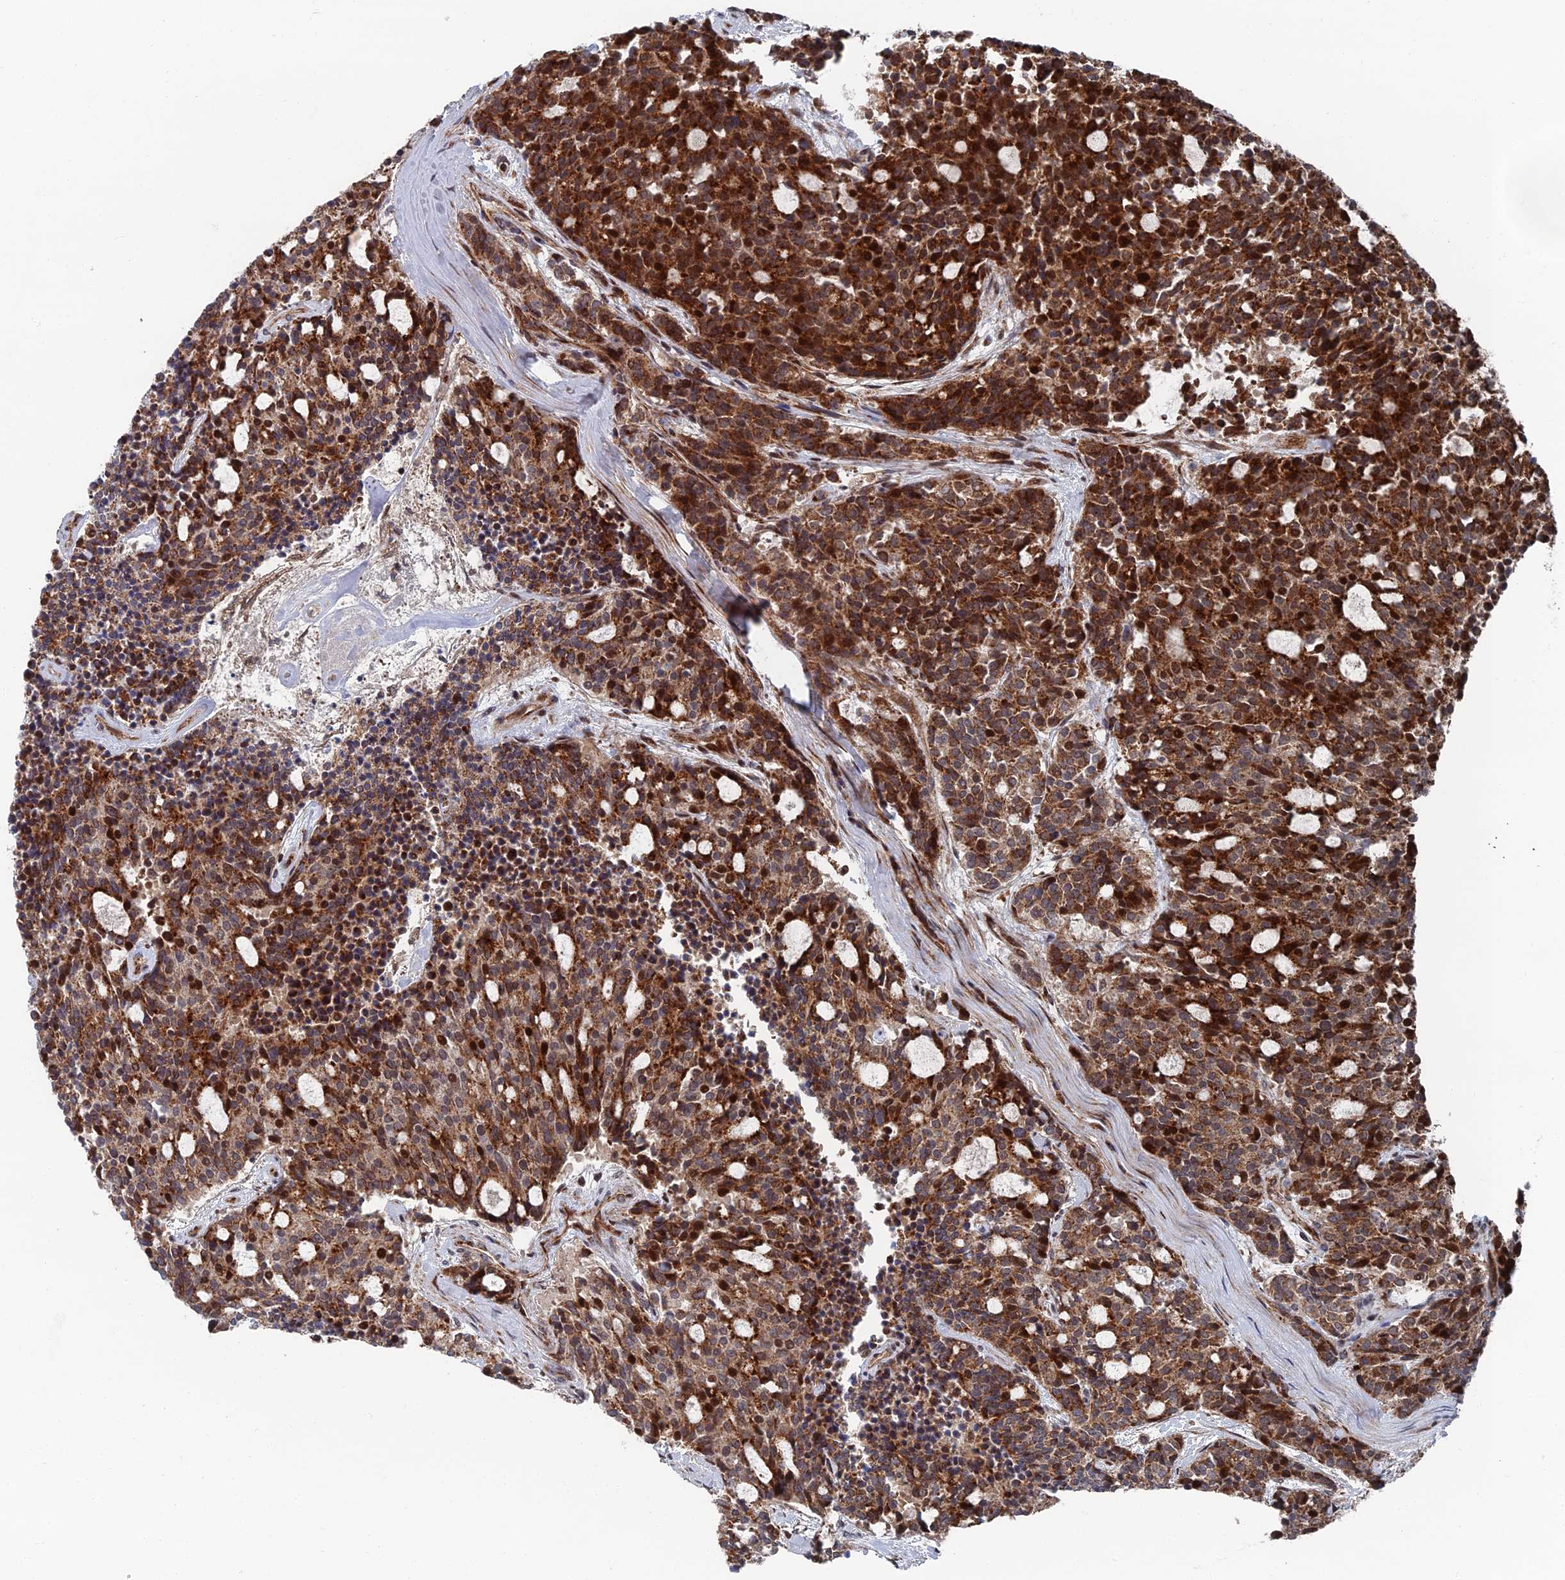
{"staining": {"intensity": "strong", "quantity": ">75%", "location": "cytoplasmic/membranous,nuclear"}, "tissue": "carcinoid", "cell_type": "Tumor cells", "image_type": "cancer", "snomed": [{"axis": "morphology", "description": "Carcinoid, malignant, NOS"}, {"axis": "topography", "description": "Pancreas"}], "caption": "This micrograph shows immunohistochemistry (IHC) staining of human malignant carcinoid, with high strong cytoplasmic/membranous and nuclear positivity in about >75% of tumor cells.", "gene": "GTF2IRD1", "patient": {"sex": "female", "age": 54}}